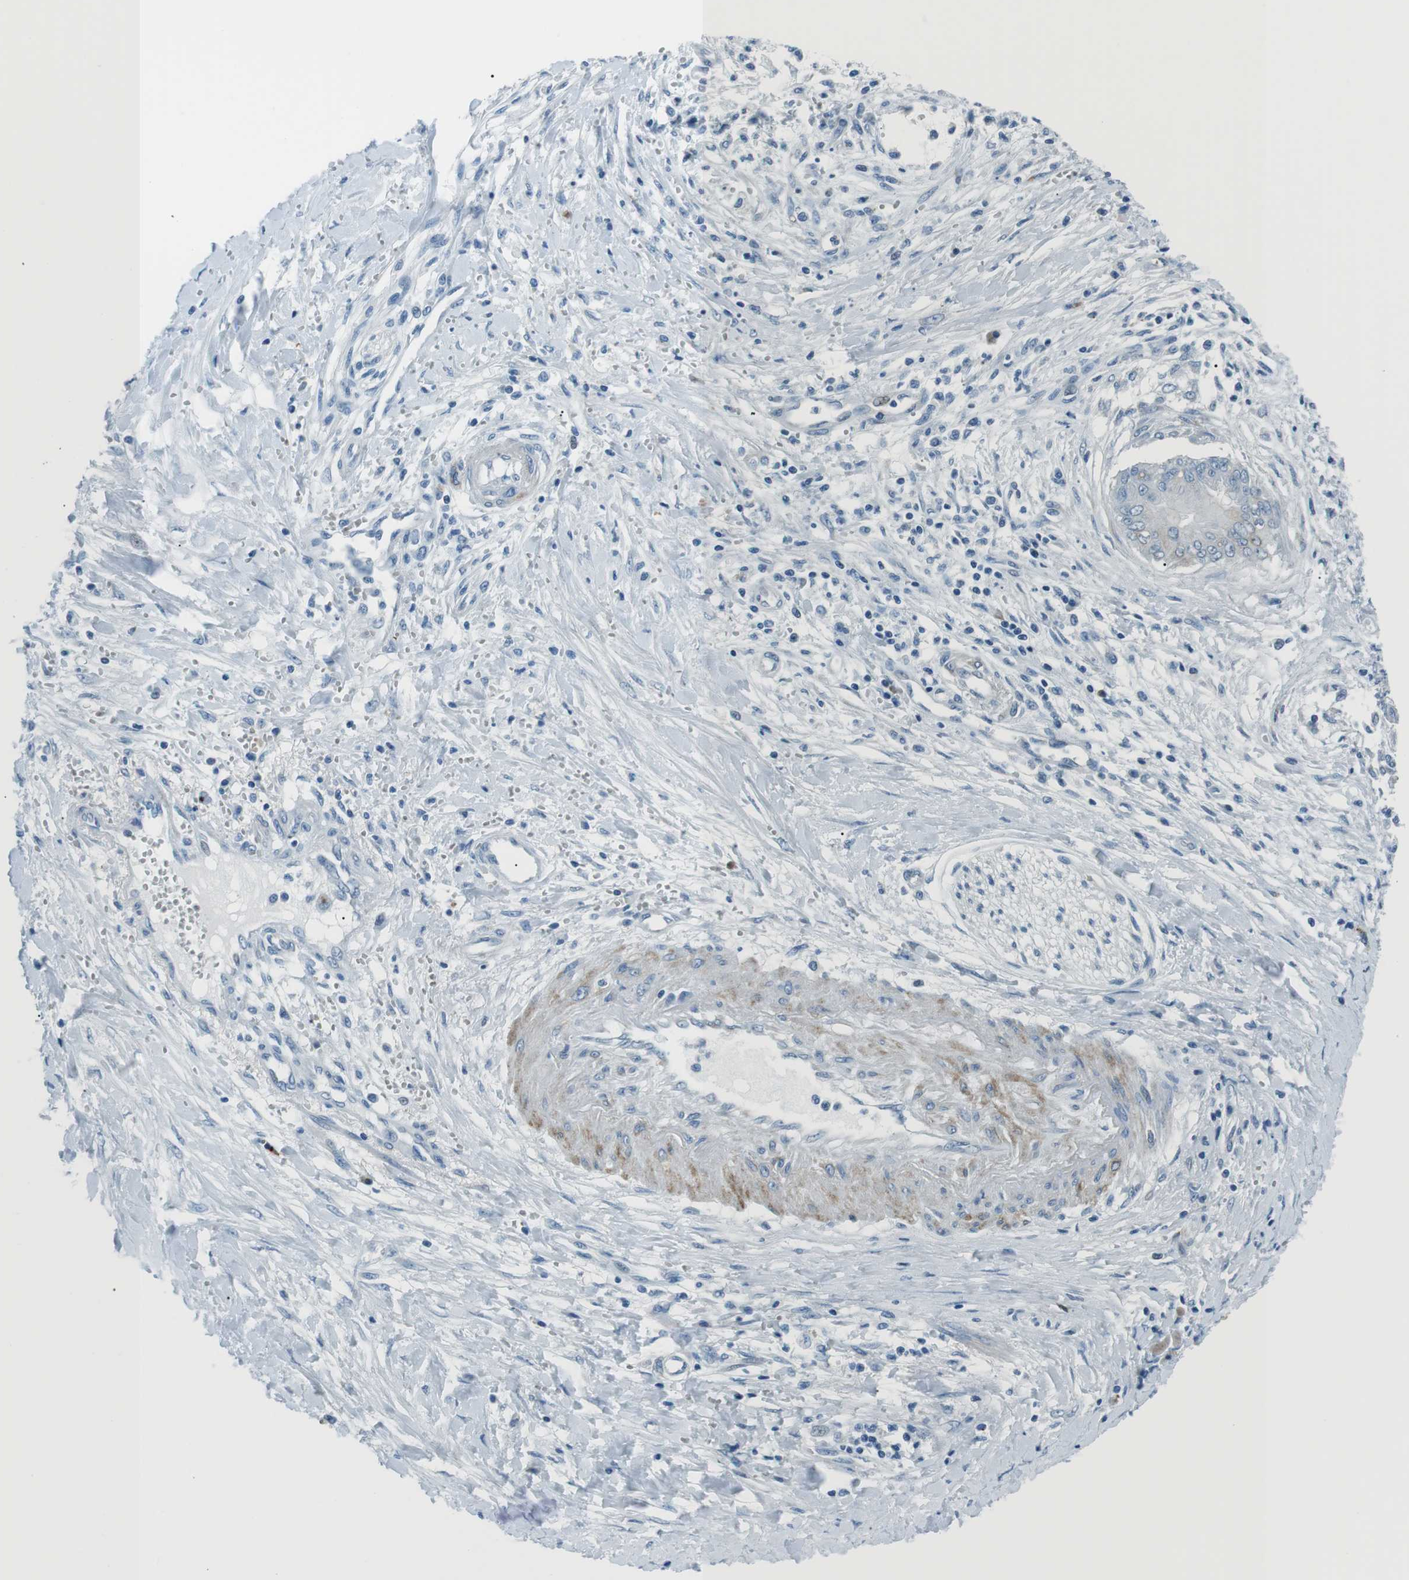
{"staining": {"intensity": "negative", "quantity": "none", "location": "none"}, "tissue": "pancreatic cancer", "cell_type": "Tumor cells", "image_type": "cancer", "snomed": [{"axis": "morphology", "description": "Adenocarcinoma, NOS"}, {"axis": "topography", "description": "Pancreas"}], "caption": "Photomicrograph shows no significant protein expression in tumor cells of pancreatic adenocarcinoma.", "gene": "ST6GAL1", "patient": {"sex": "male", "age": 56}}